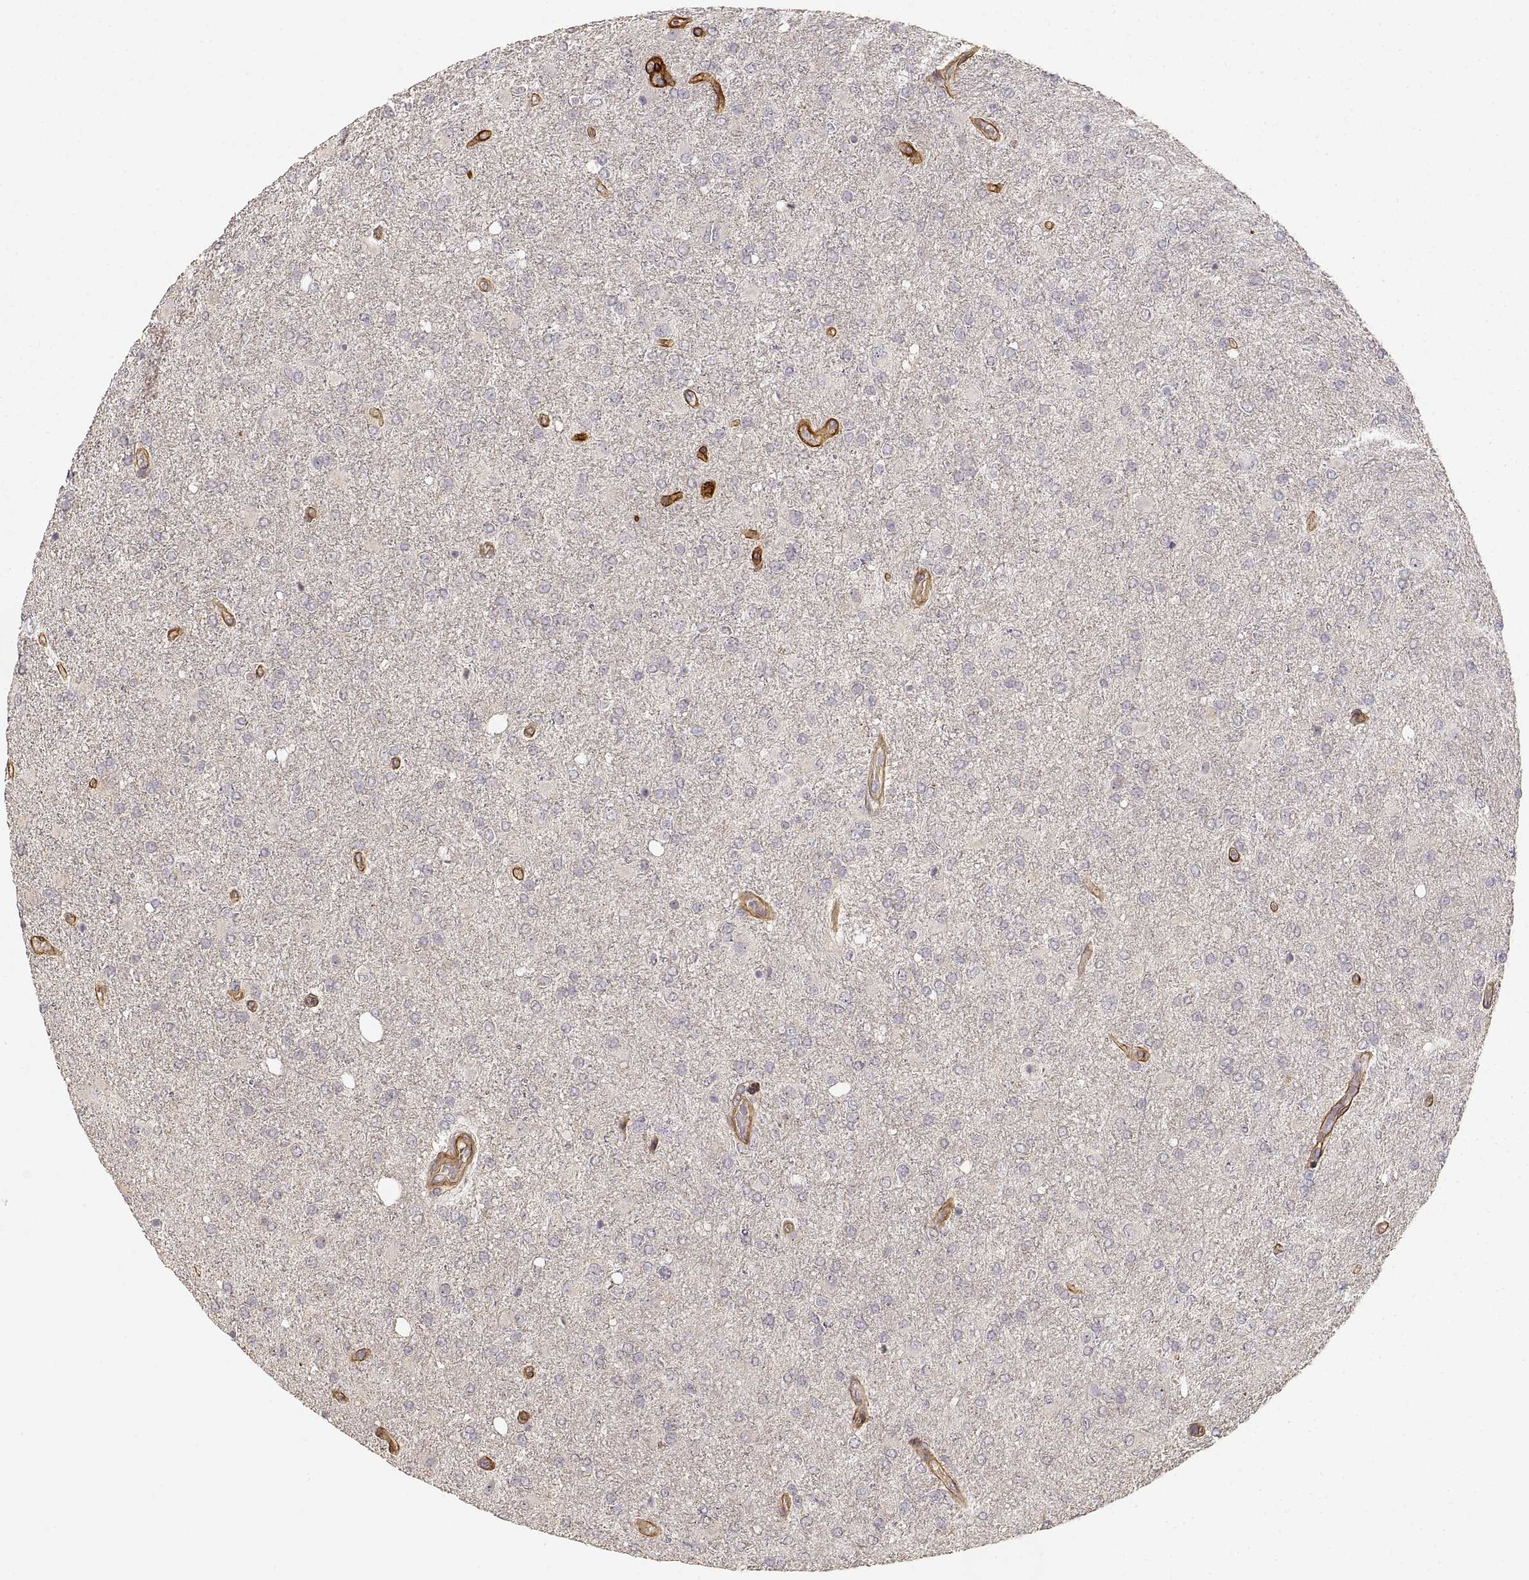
{"staining": {"intensity": "negative", "quantity": "none", "location": "none"}, "tissue": "glioma", "cell_type": "Tumor cells", "image_type": "cancer", "snomed": [{"axis": "morphology", "description": "Glioma, malignant, High grade"}, {"axis": "topography", "description": "Cerebral cortex"}], "caption": "High power microscopy micrograph of an IHC photomicrograph of high-grade glioma (malignant), revealing no significant positivity in tumor cells.", "gene": "LAMA4", "patient": {"sex": "male", "age": 70}}